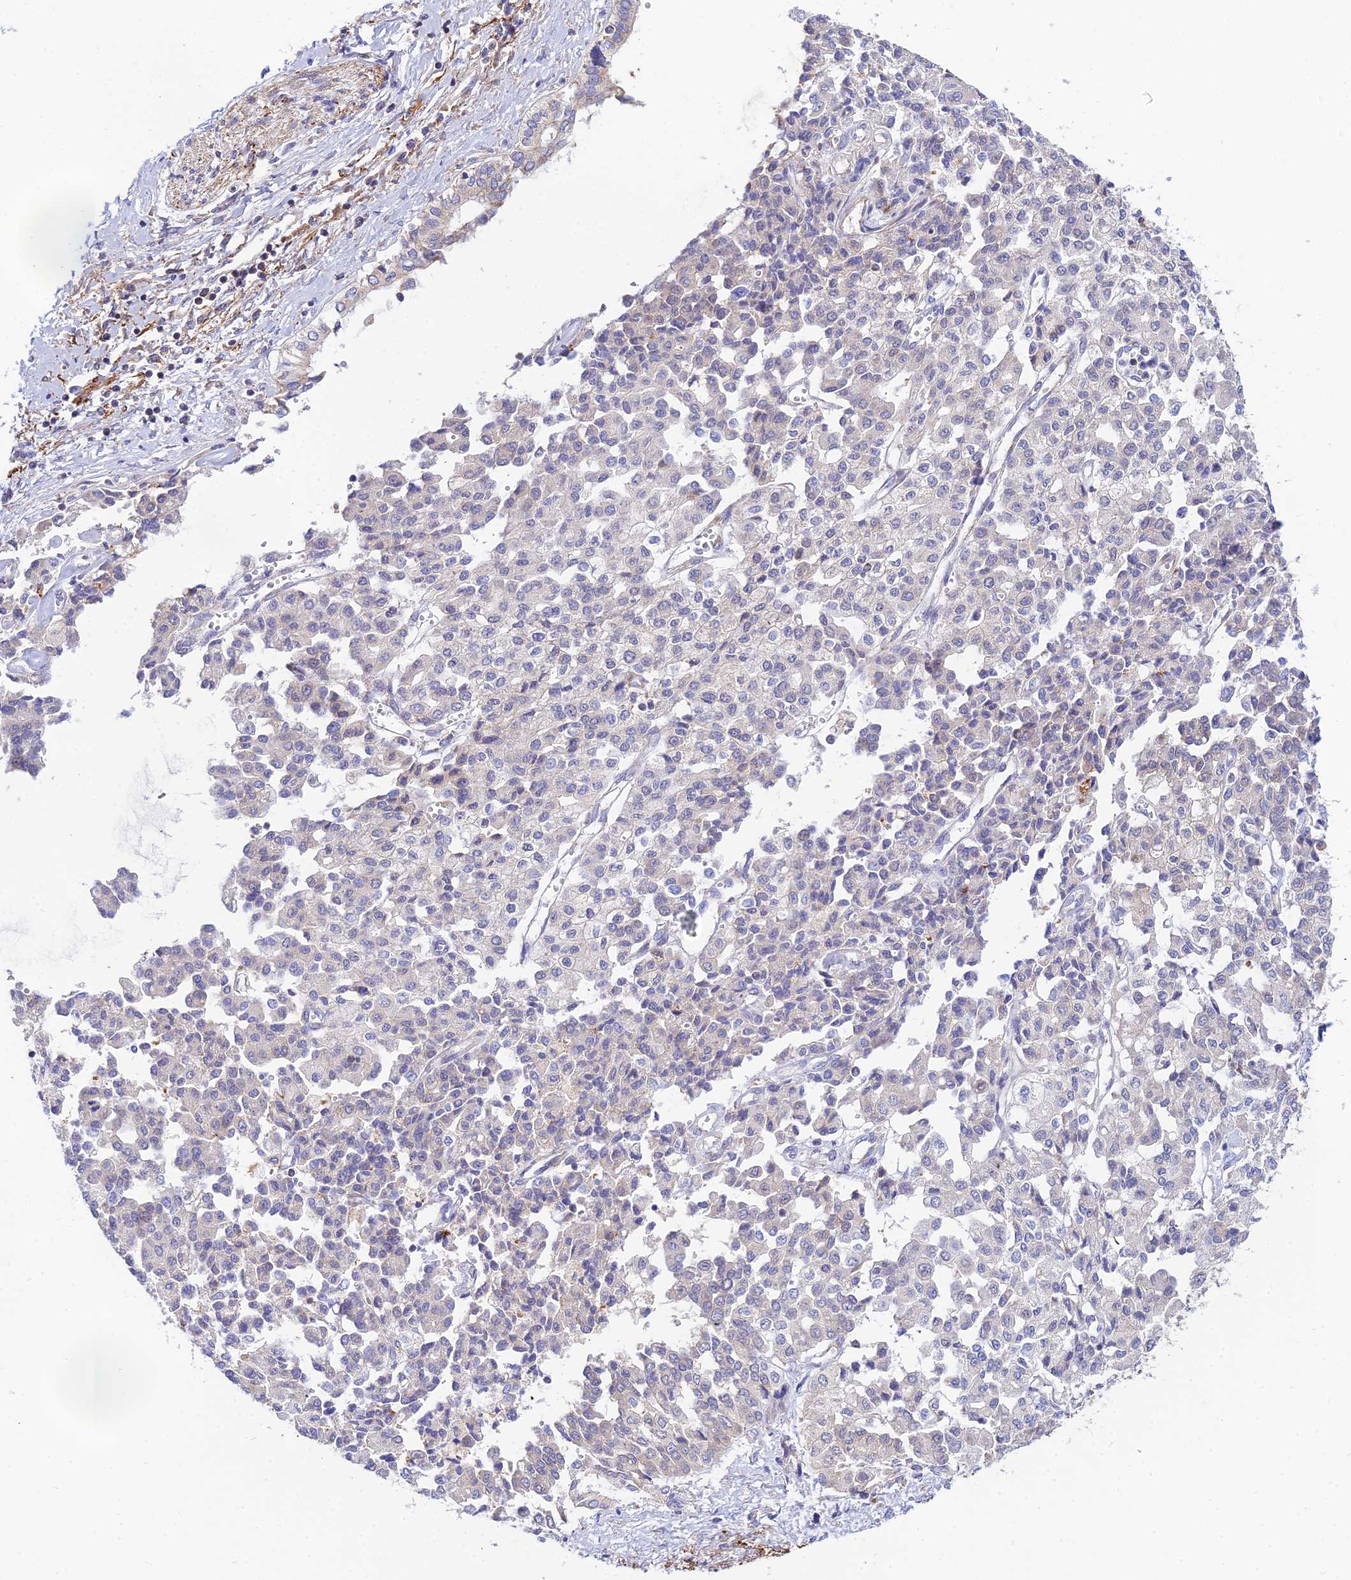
{"staining": {"intensity": "negative", "quantity": "none", "location": "none"}, "tissue": "liver cancer", "cell_type": "Tumor cells", "image_type": "cancer", "snomed": [{"axis": "morphology", "description": "Cholangiocarcinoma"}, {"axis": "topography", "description": "Liver"}], "caption": "Liver cancer (cholangiocarcinoma) was stained to show a protein in brown. There is no significant staining in tumor cells. (DAB IHC with hematoxylin counter stain).", "gene": "NIPSNAP3A", "patient": {"sex": "female", "age": 77}}